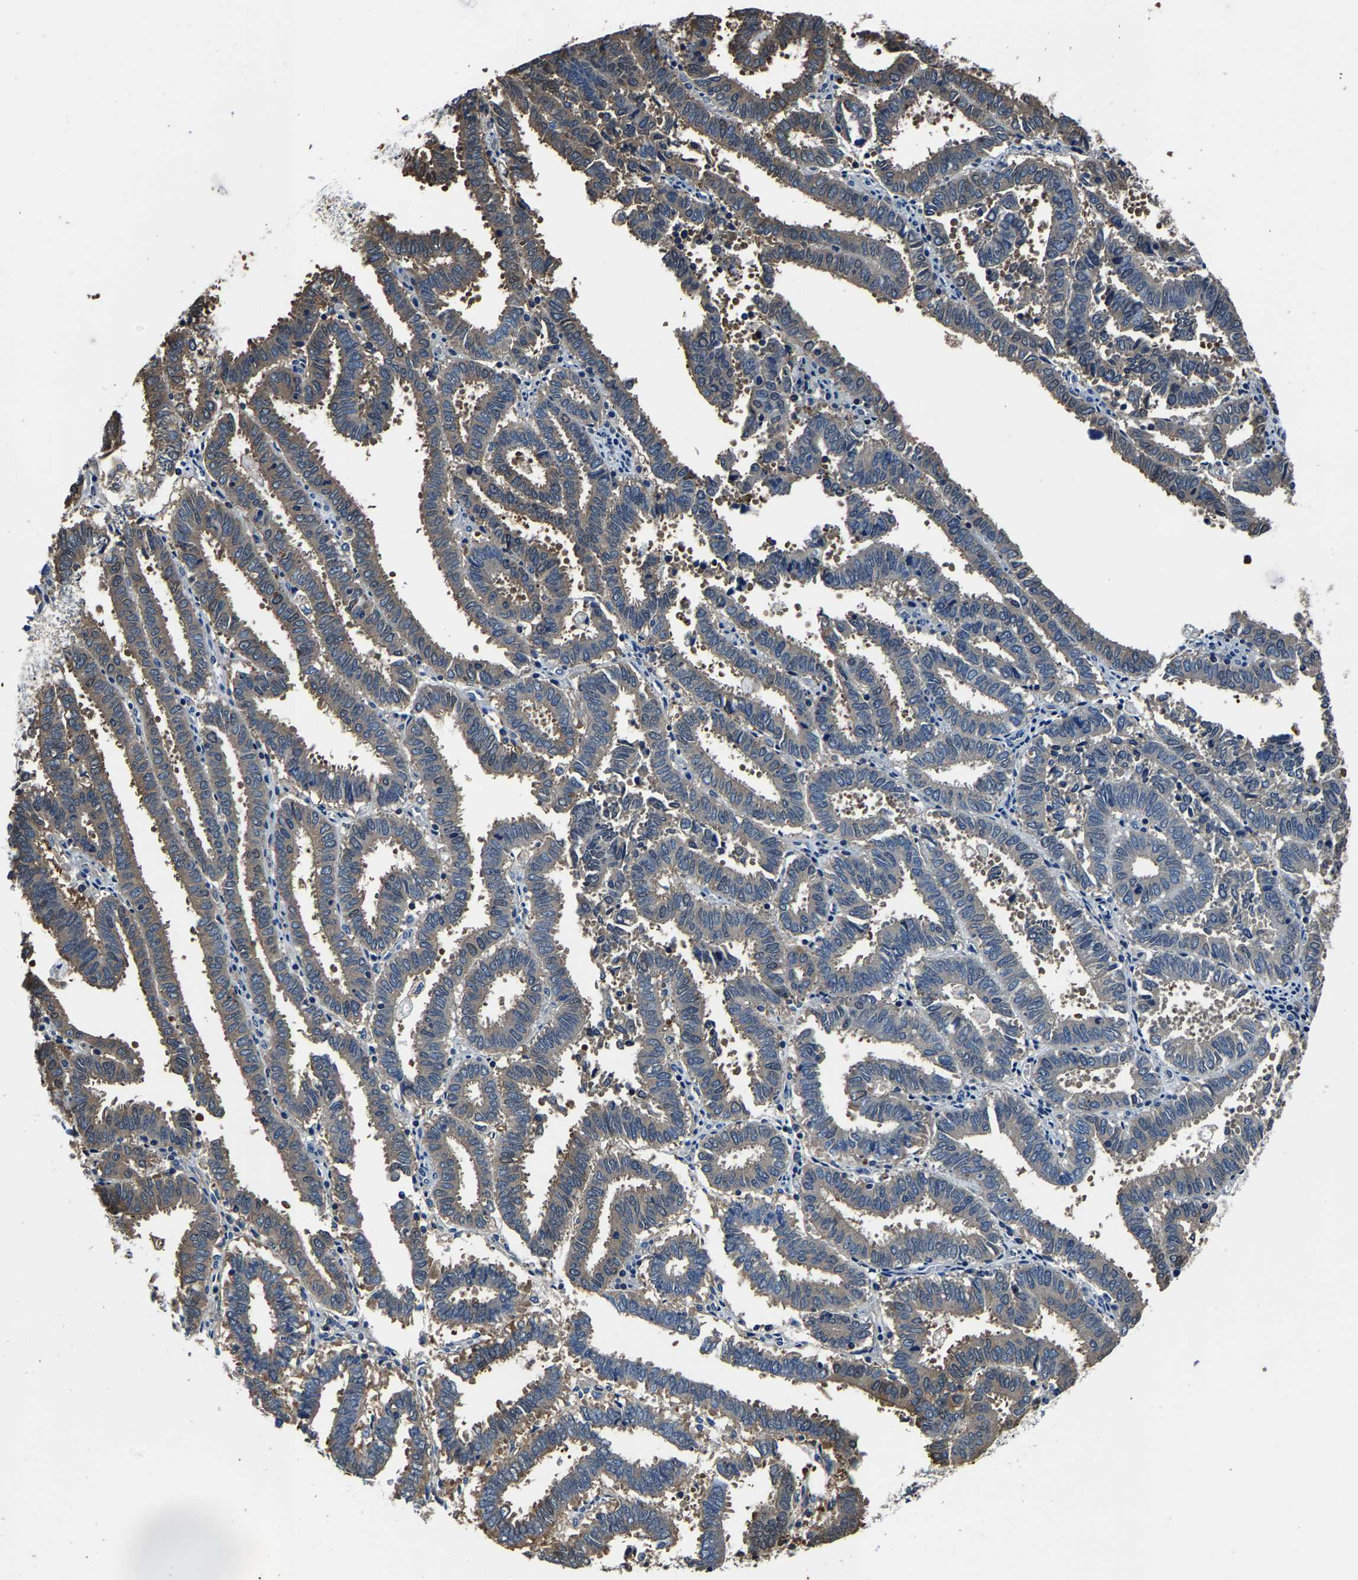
{"staining": {"intensity": "weak", "quantity": "<25%", "location": "cytoplasmic/membranous"}, "tissue": "endometrial cancer", "cell_type": "Tumor cells", "image_type": "cancer", "snomed": [{"axis": "morphology", "description": "Adenocarcinoma, NOS"}, {"axis": "topography", "description": "Uterus"}], "caption": "DAB immunohistochemical staining of human endometrial cancer (adenocarcinoma) demonstrates no significant staining in tumor cells.", "gene": "ALDOB", "patient": {"sex": "female", "age": 83}}